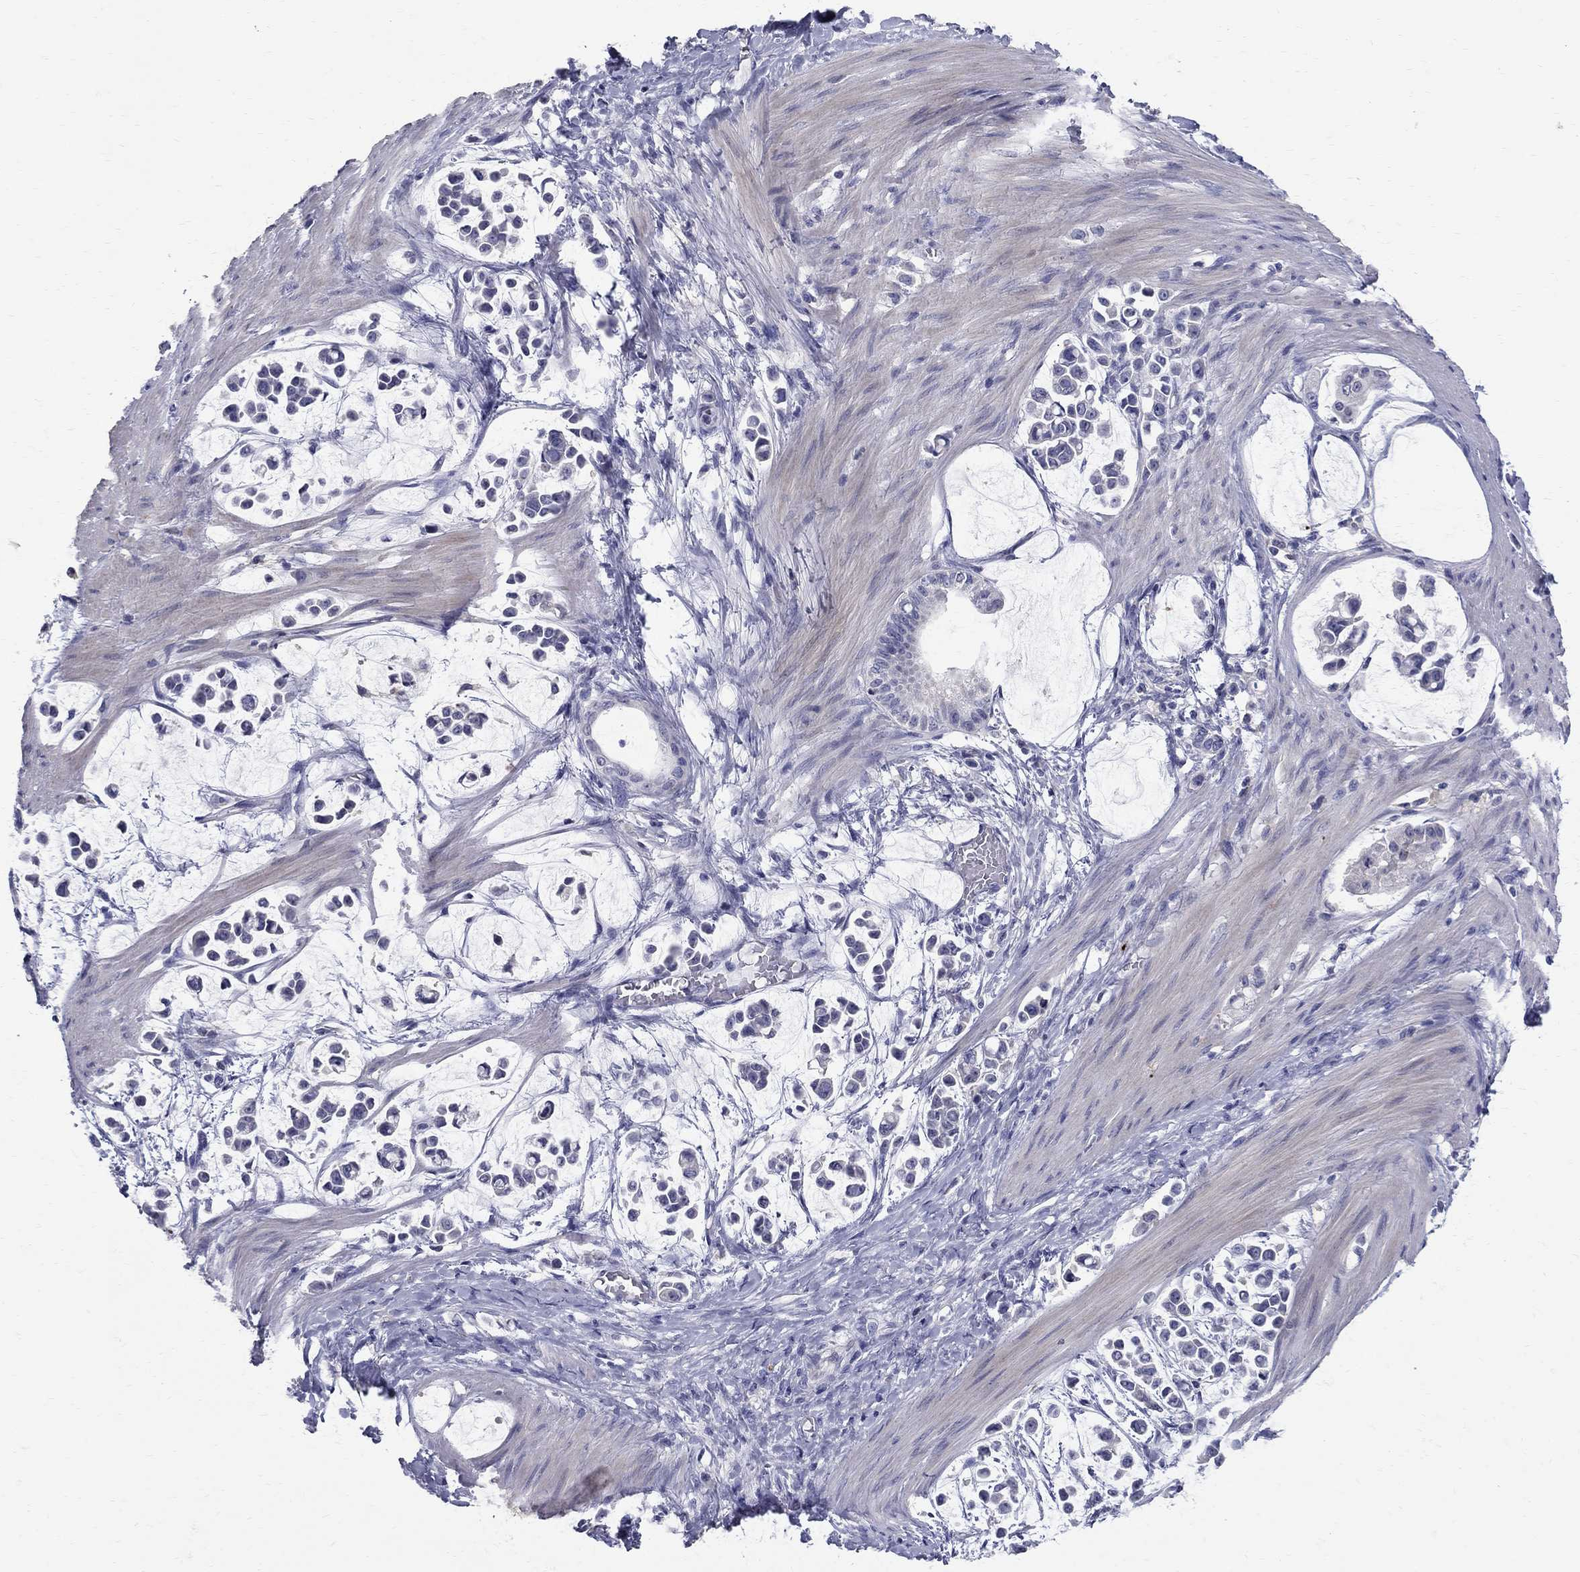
{"staining": {"intensity": "negative", "quantity": "none", "location": "none"}, "tissue": "stomach cancer", "cell_type": "Tumor cells", "image_type": "cancer", "snomed": [{"axis": "morphology", "description": "Adenocarcinoma, NOS"}, {"axis": "topography", "description": "Stomach"}], "caption": "Stomach adenocarcinoma was stained to show a protein in brown. There is no significant positivity in tumor cells.", "gene": "TP53TG5", "patient": {"sex": "male", "age": 82}}